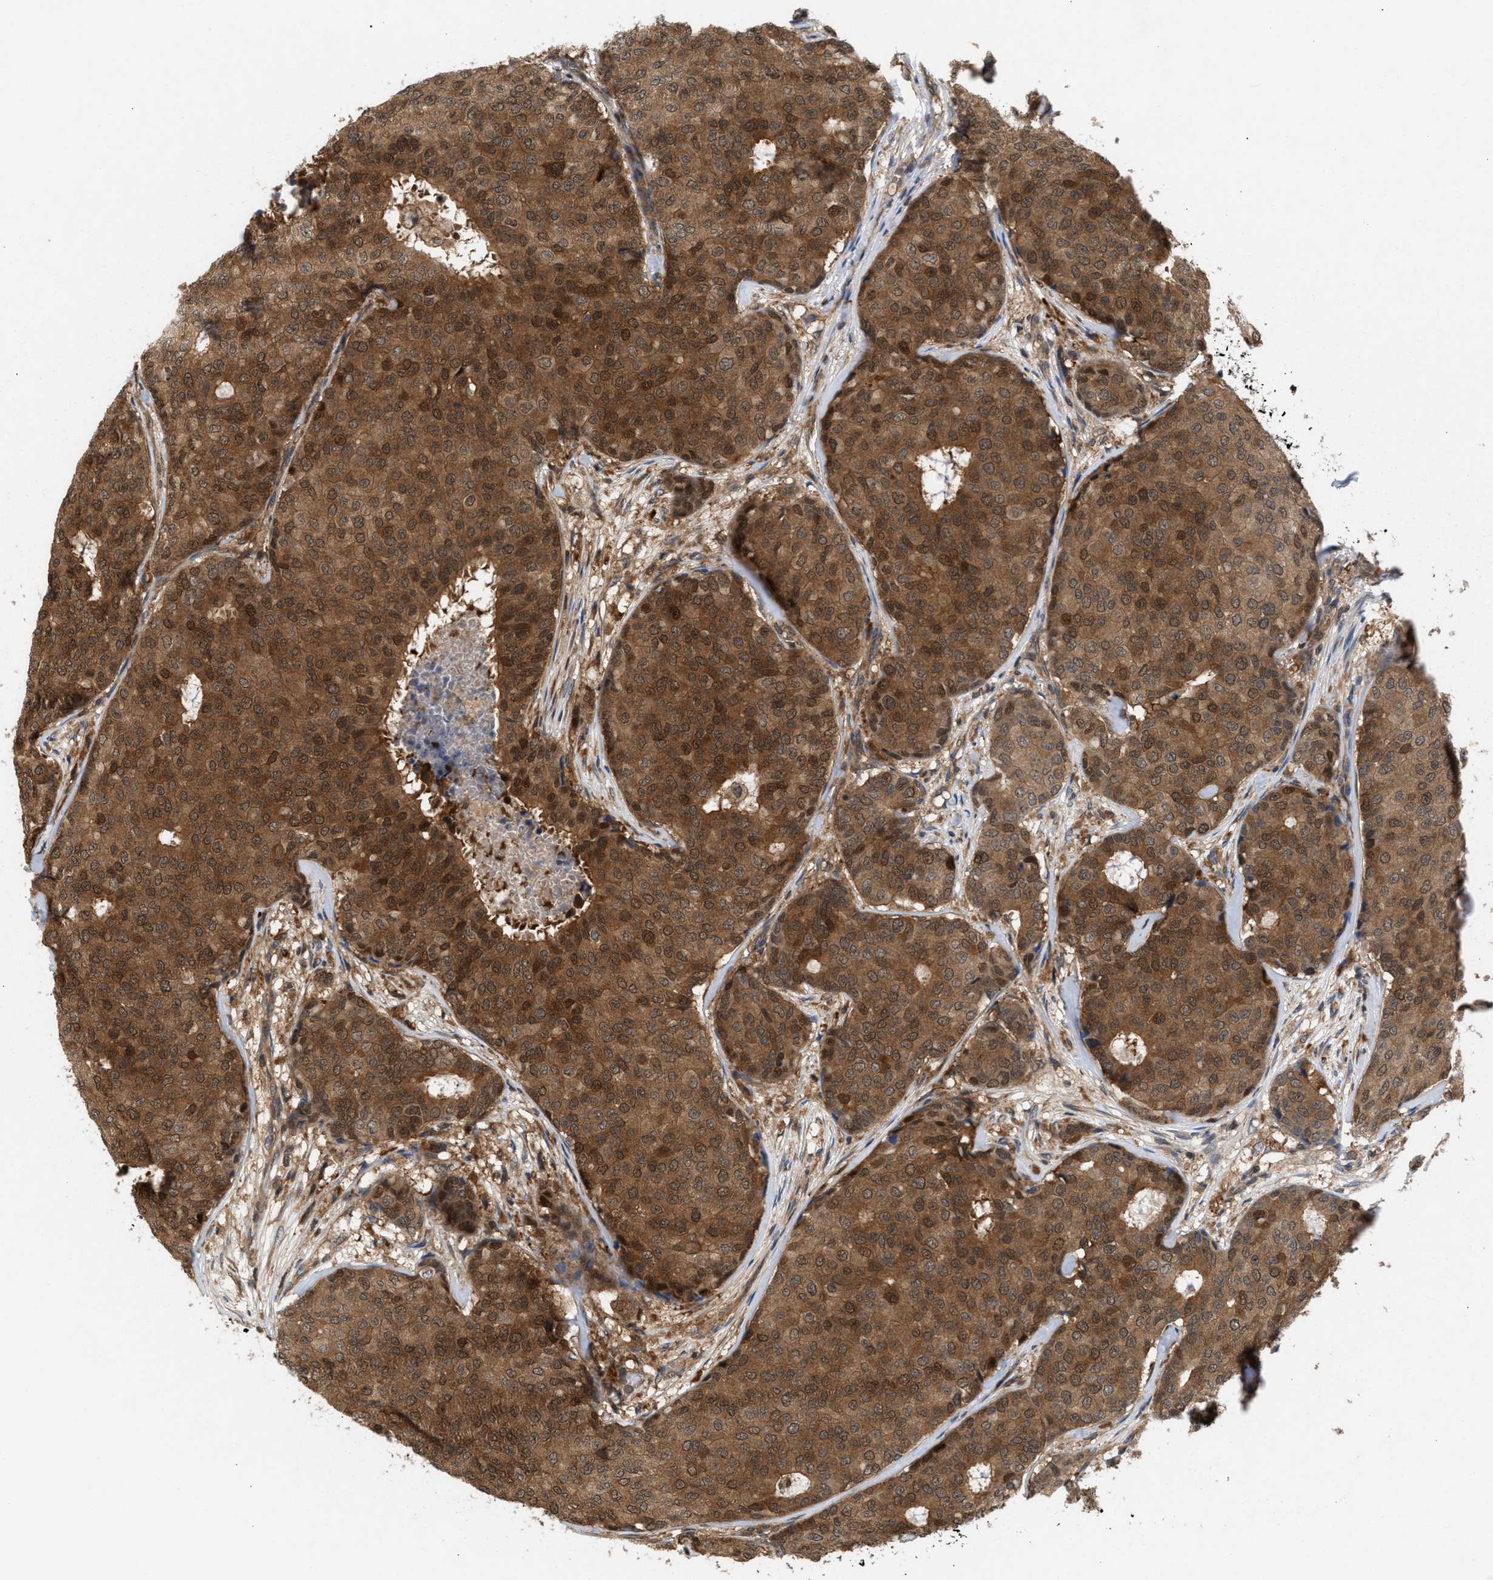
{"staining": {"intensity": "moderate", "quantity": ">75%", "location": "cytoplasmic/membranous"}, "tissue": "breast cancer", "cell_type": "Tumor cells", "image_type": "cancer", "snomed": [{"axis": "morphology", "description": "Duct carcinoma"}, {"axis": "topography", "description": "Breast"}], "caption": "Breast intraductal carcinoma stained with a brown dye shows moderate cytoplasmic/membranous positive positivity in approximately >75% of tumor cells.", "gene": "GLOD4", "patient": {"sex": "female", "age": 75}}